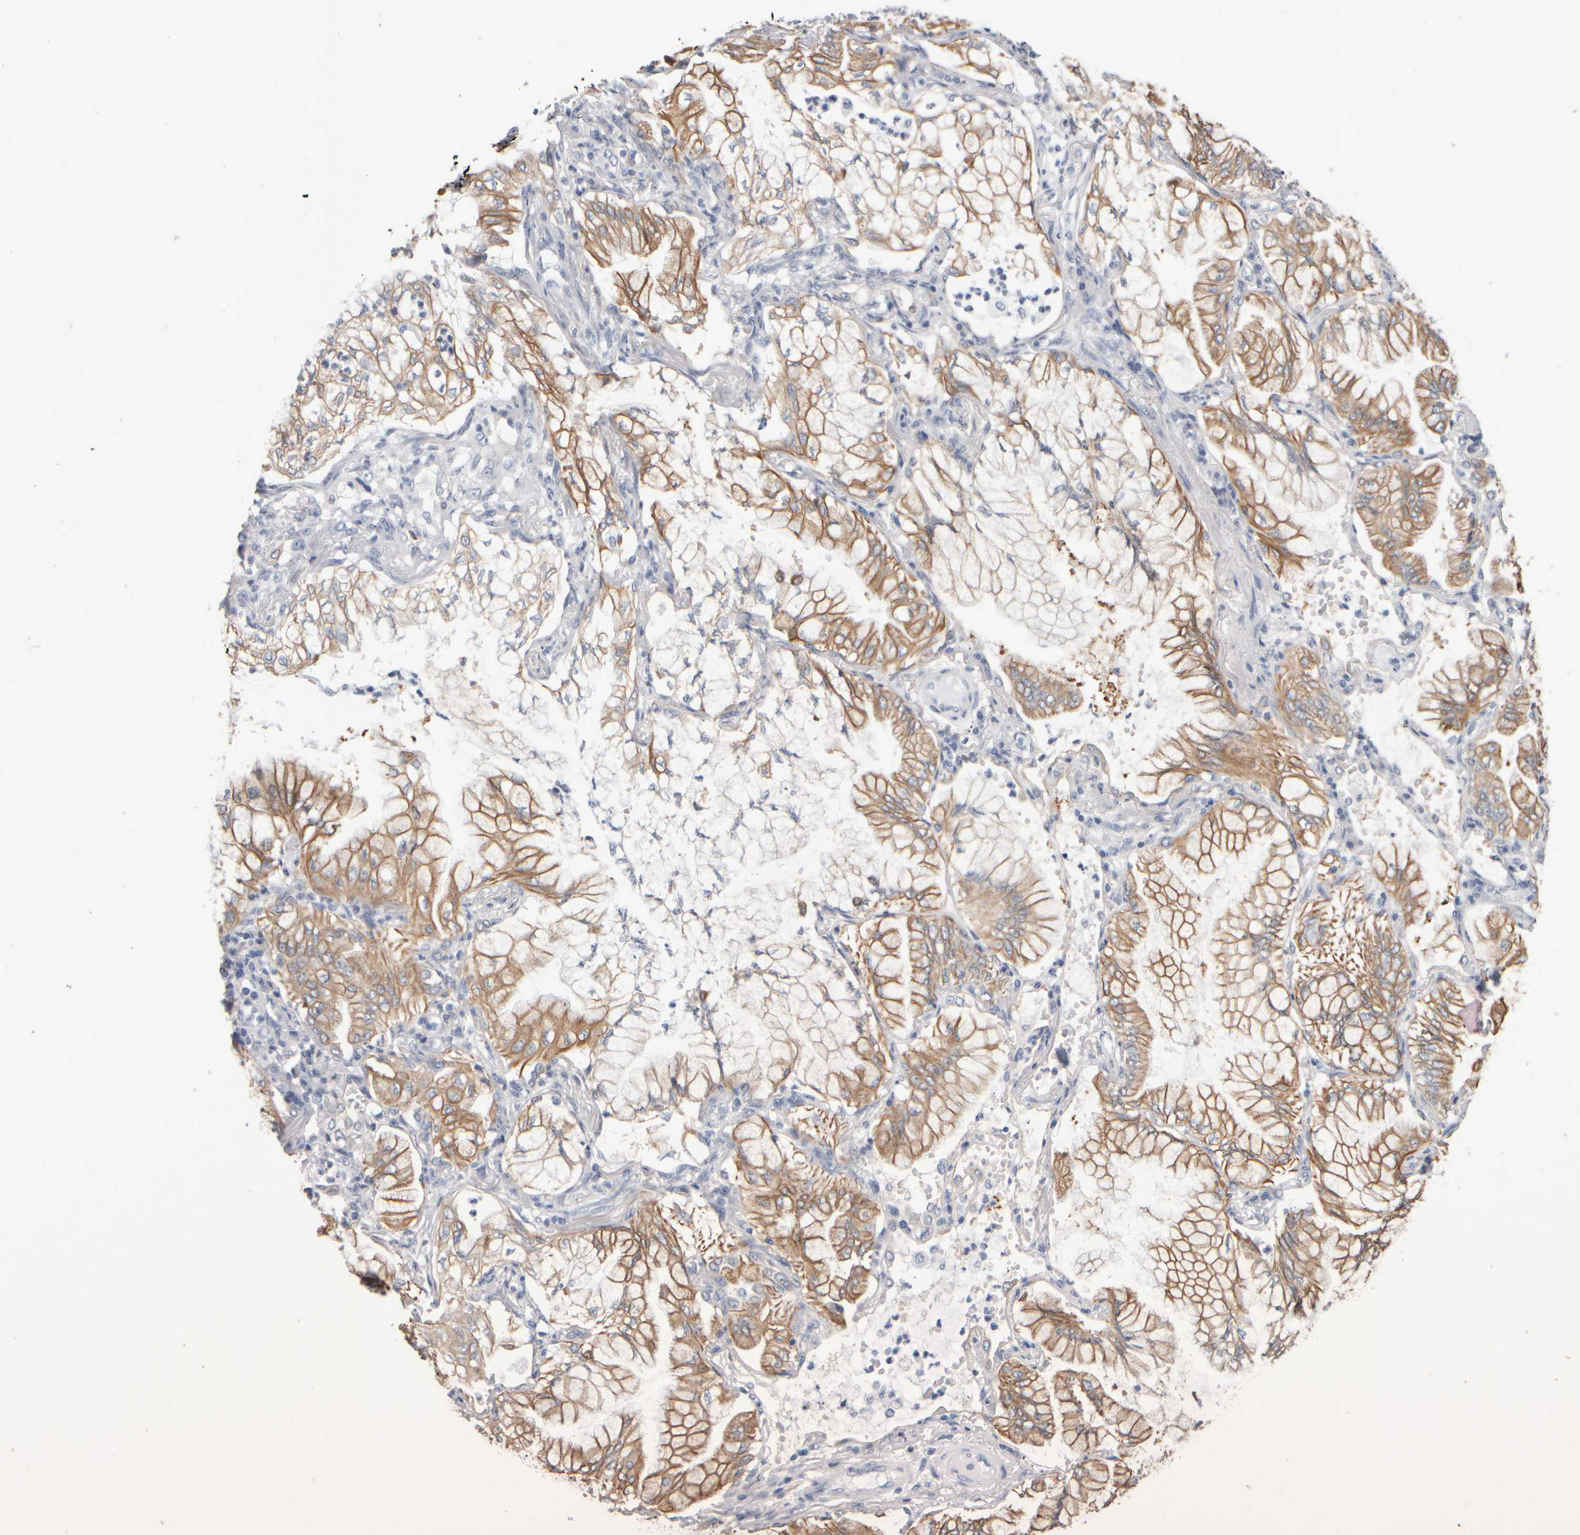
{"staining": {"intensity": "moderate", "quantity": ">75%", "location": "cytoplasmic/membranous"}, "tissue": "lung cancer", "cell_type": "Tumor cells", "image_type": "cancer", "snomed": [{"axis": "morphology", "description": "Adenocarcinoma, NOS"}, {"axis": "topography", "description": "Lung"}], "caption": "Immunohistochemistry micrograph of lung adenocarcinoma stained for a protein (brown), which demonstrates medium levels of moderate cytoplasmic/membranous staining in about >75% of tumor cells.", "gene": "EPHX2", "patient": {"sex": "female", "age": 70}}